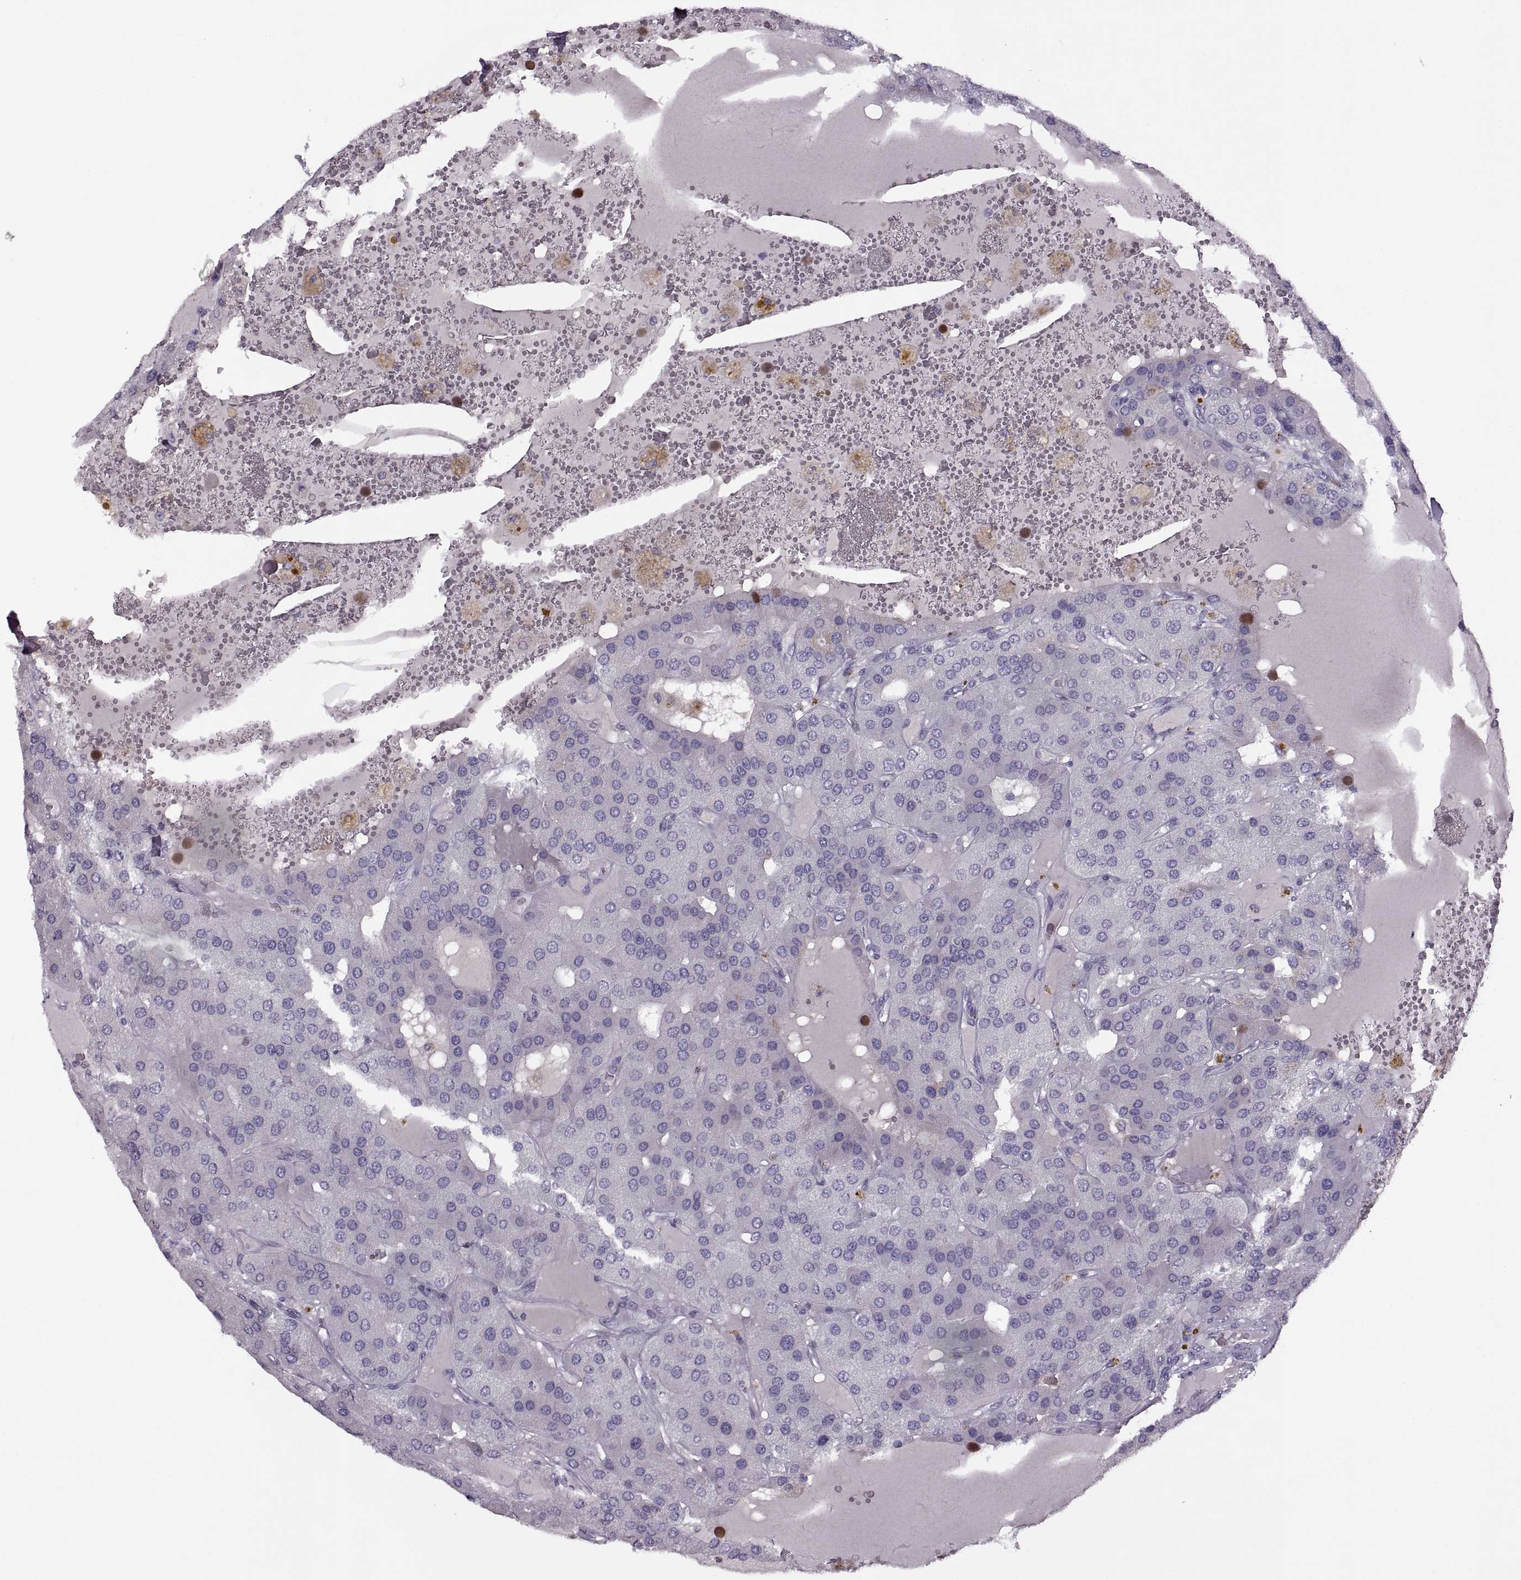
{"staining": {"intensity": "negative", "quantity": "none", "location": "none"}, "tissue": "parathyroid gland", "cell_type": "Glandular cells", "image_type": "normal", "snomed": [{"axis": "morphology", "description": "Normal tissue, NOS"}, {"axis": "morphology", "description": "Adenoma, NOS"}, {"axis": "topography", "description": "Parathyroid gland"}], "caption": "An image of human parathyroid gland is negative for staining in glandular cells.", "gene": "RSPH6A", "patient": {"sex": "female", "age": 86}}